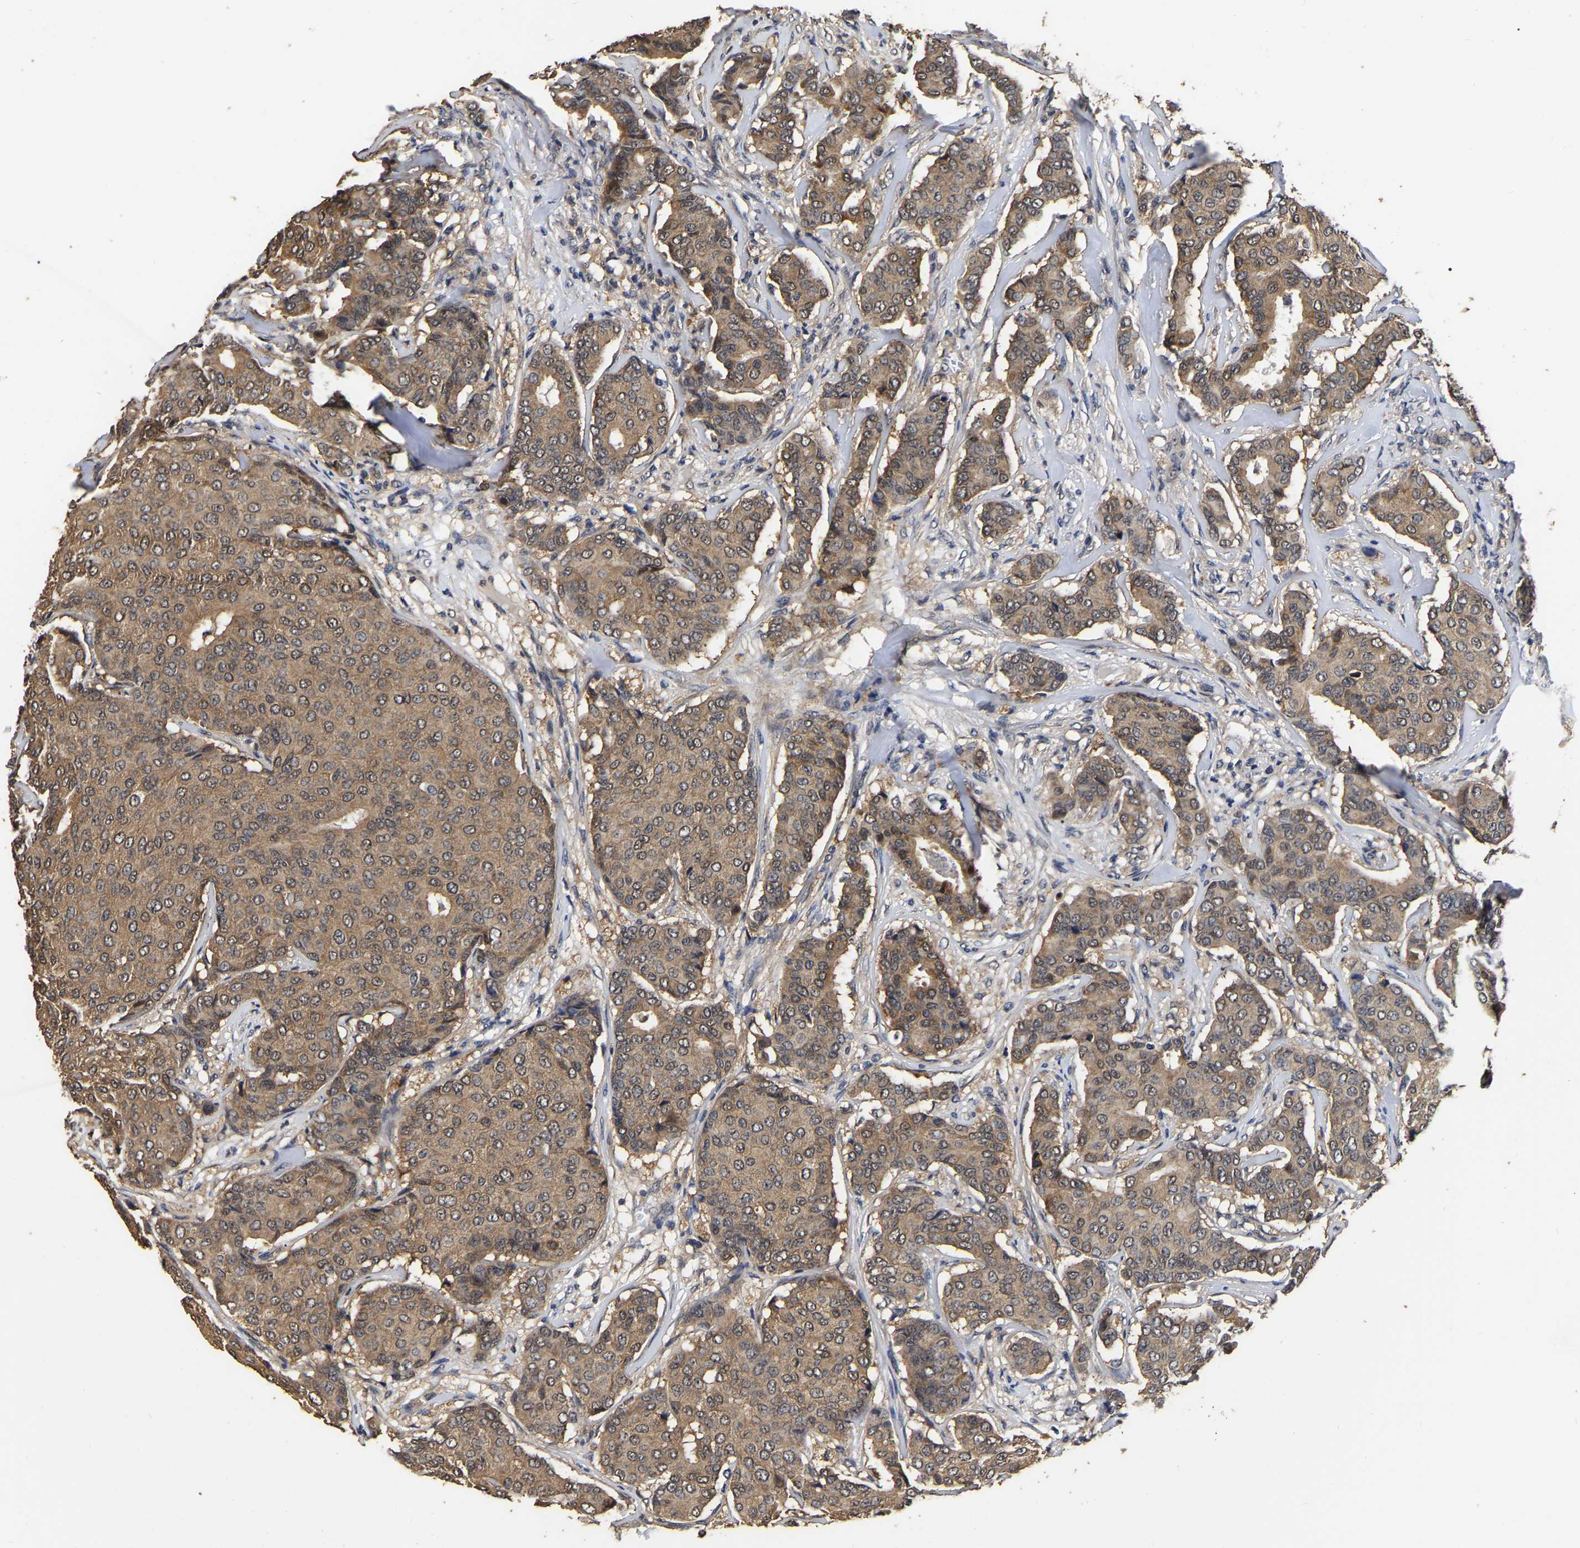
{"staining": {"intensity": "moderate", "quantity": ">75%", "location": "cytoplasmic/membranous"}, "tissue": "breast cancer", "cell_type": "Tumor cells", "image_type": "cancer", "snomed": [{"axis": "morphology", "description": "Duct carcinoma"}, {"axis": "topography", "description": "Breast"}], "caption": "Immunohistochemical staining of human breast cancer shows medium levels of moderate cytoplasmic/membranous protein expression in about >75% of tumor cells. (DAB IHC, brown staining for protein, blue staining for nuclei).", "gene": "STK32C", "patient": {"sex": "female", "age": 75}}